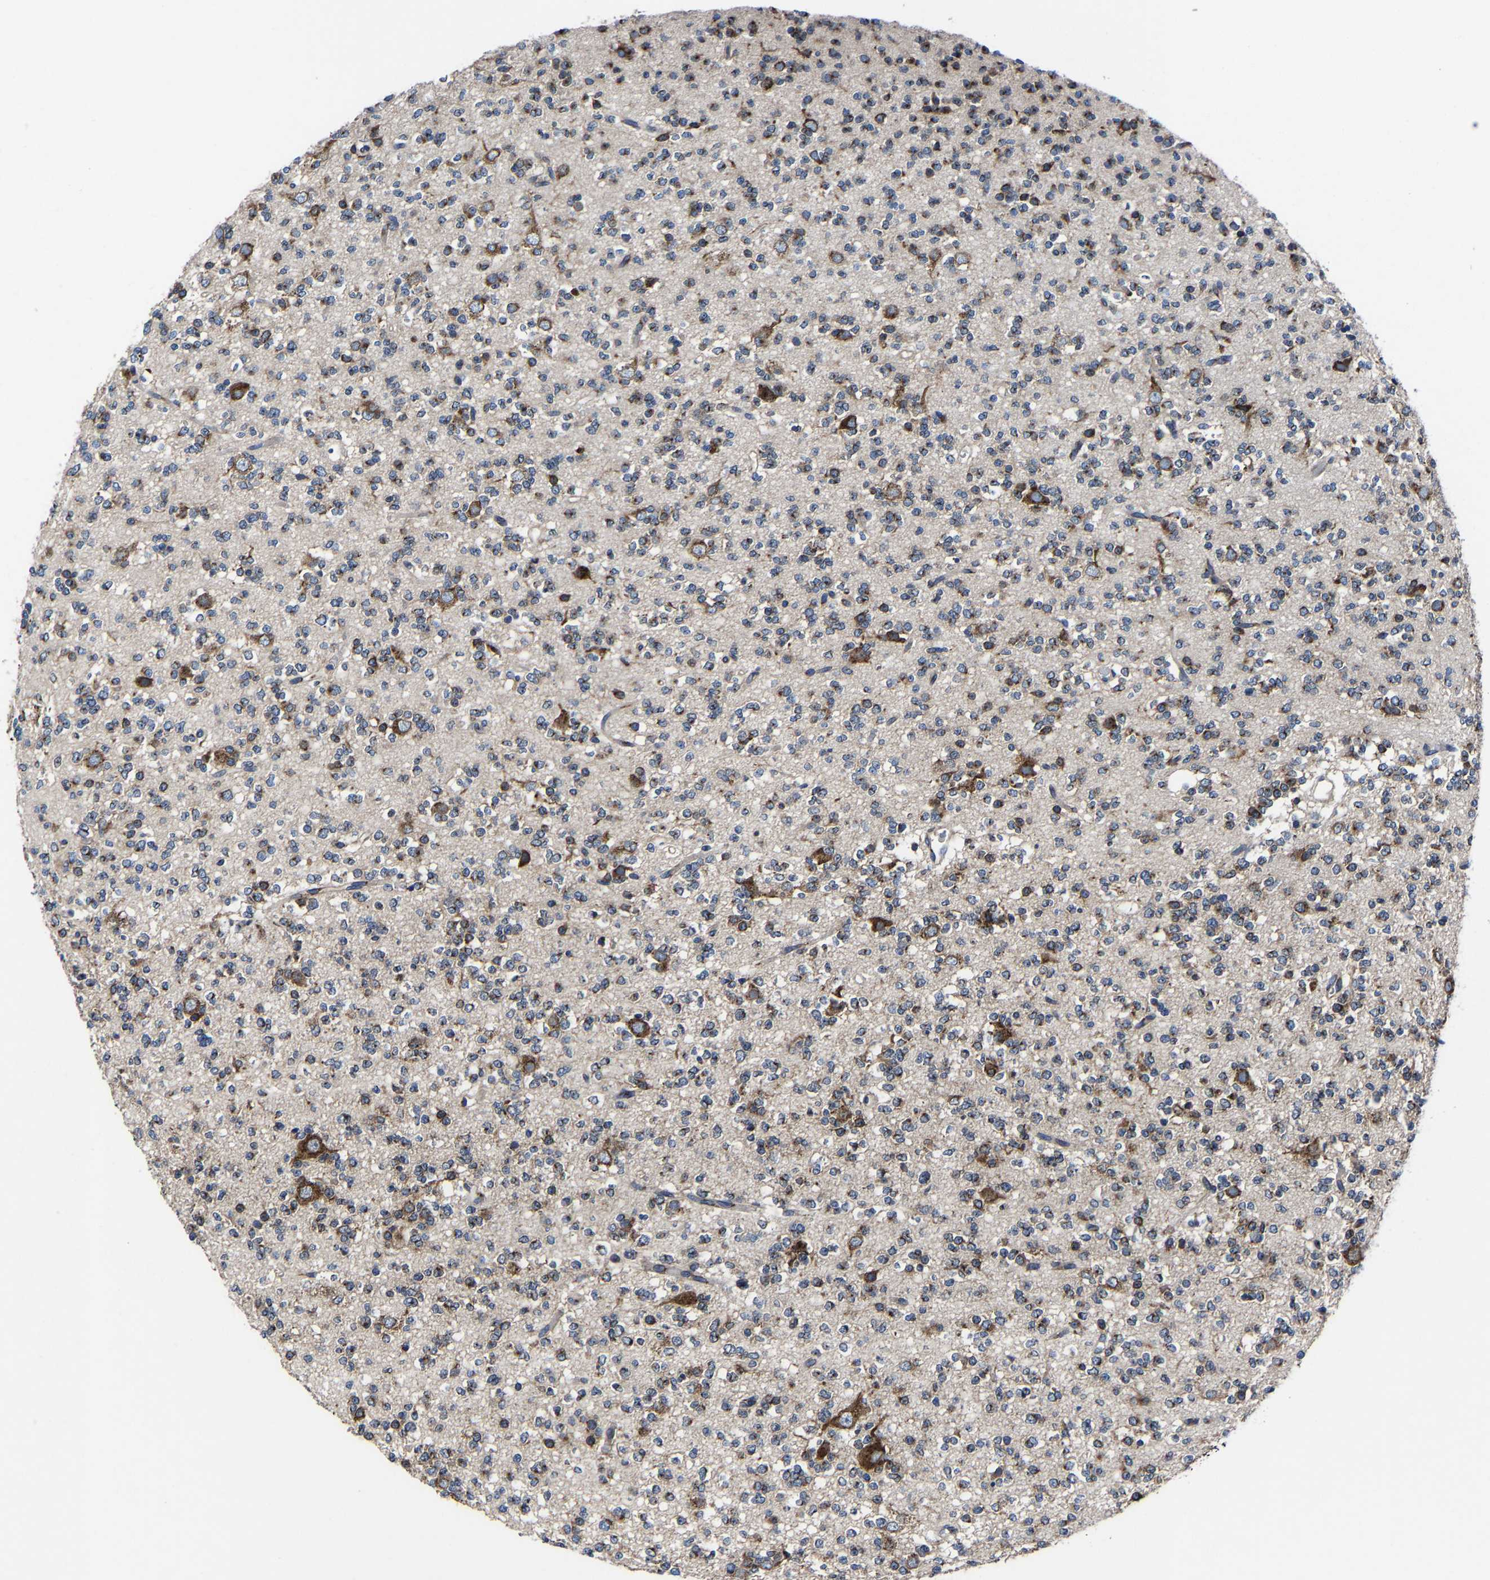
{"staining": {"intensity": "moderate", "quantity": "<25%", "location": "cytoplasmic/membranous"}, "tissue": "glioma", "cell_type": "Tumor cells", "image_type": "cancer", "snomed": [{"axis": "morphology", "description": "Glioma, malignant, Low grade"}, {"axis": "topography", "description": "Brain"}], "caption": "Protein analysis of glioma tissue reveals moderate cytoplasmic/membranous expression in about <25% of tumor cells.", "gene": "EBAG9", "patient": {"sex": "male", "age": 38}}